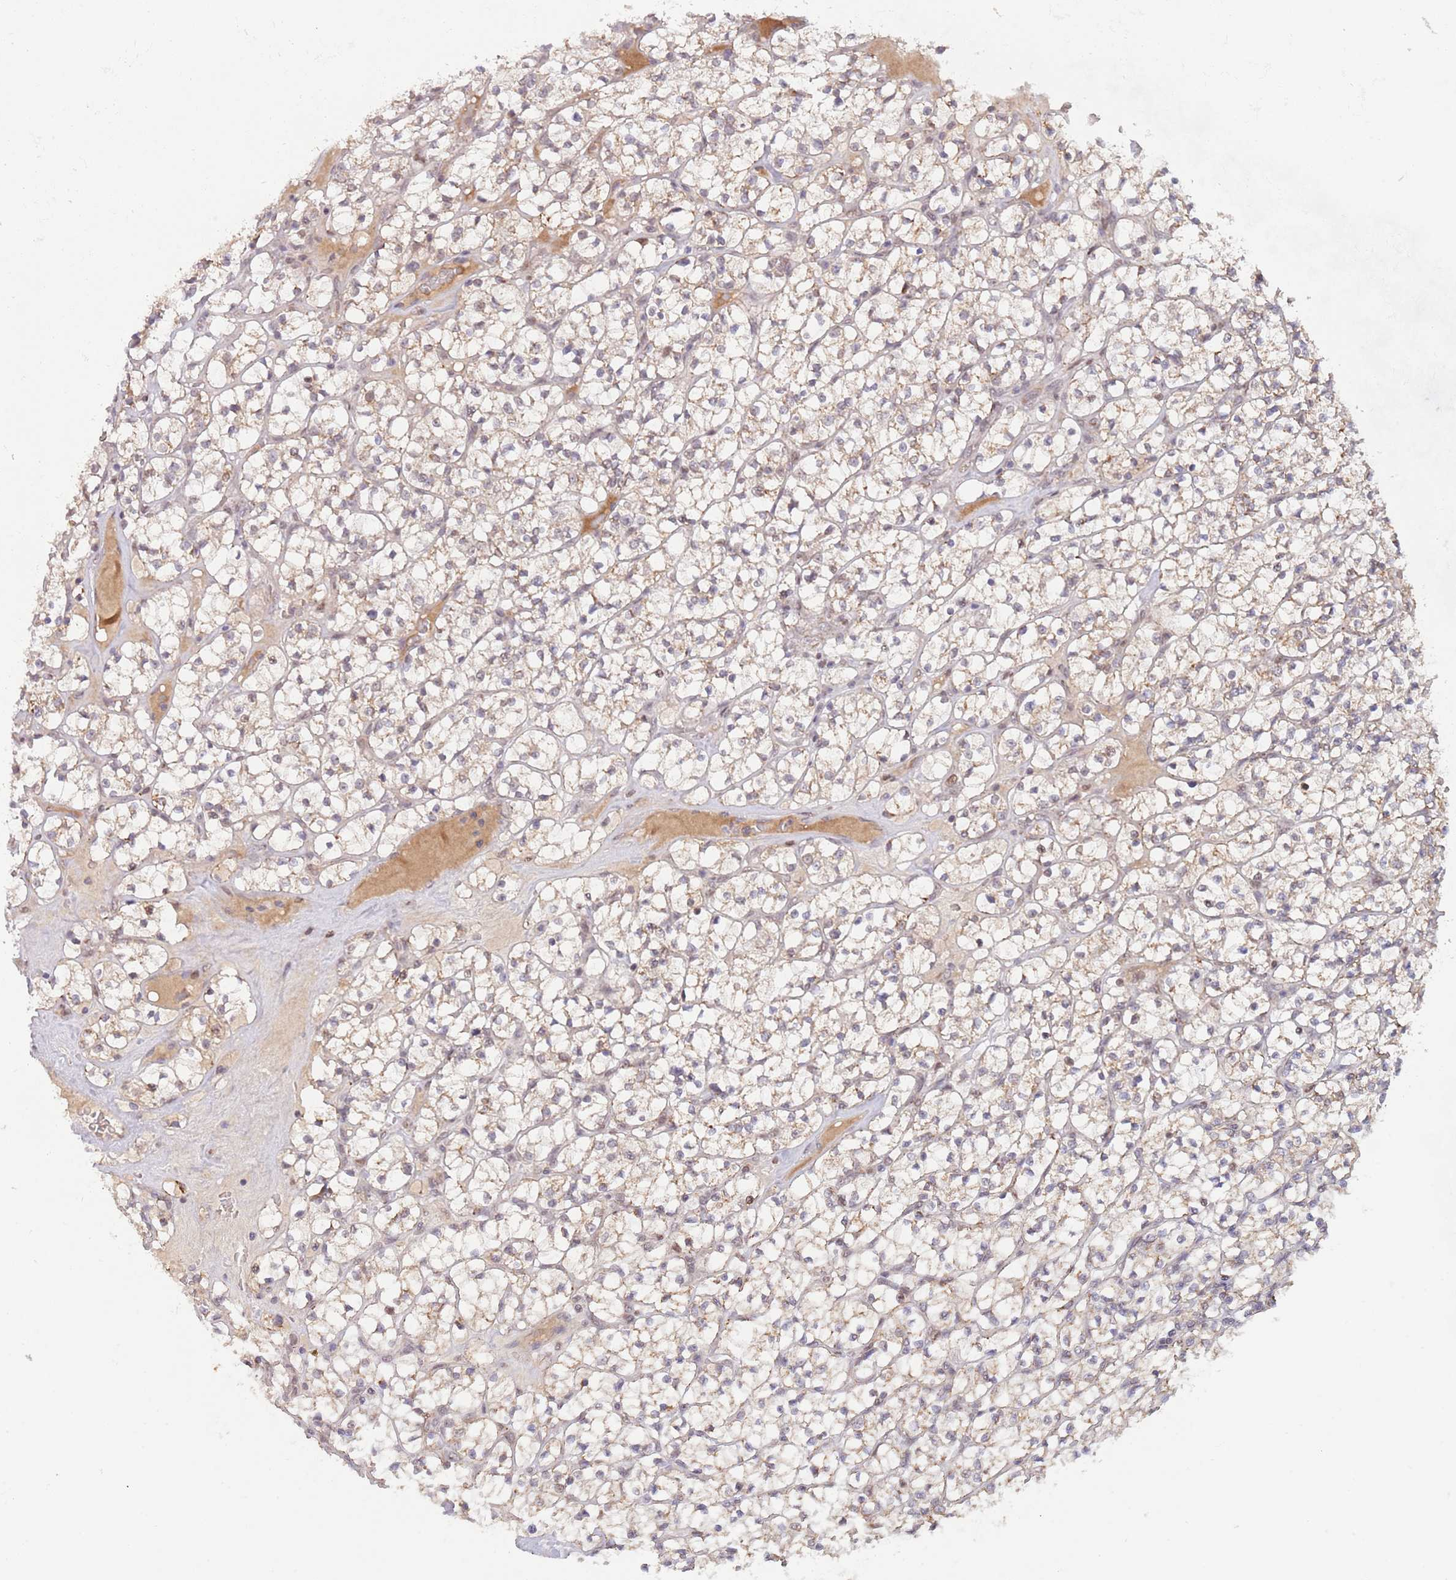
{"staining": {"intensity": "weak", "quantity": "25%-75%", "location": "cytoplasmic/membranous"}, "tissue": "renal cancer", "cell_type": "Tumor cells", "image_type": "cancer", "snomed": [{"axis": "morphology", "description": "Adenocarcinoma, NOS"}, {"axis": "topography", "description": "Kidney"}], "caption": "Immunohistochemistry (IHC) histopathology image of neoplastic tissue: human renal adenocarcinoma stained using immunohistochemistry (IHC) shows low levels of weak protein expression localized specifically in the cytoplasmic/membranous of tumor cells, appearing as a cytoplasmic/membranous brown color.", "gene": "TIMM13", "patient": {"sex": "female", "age": 64}}